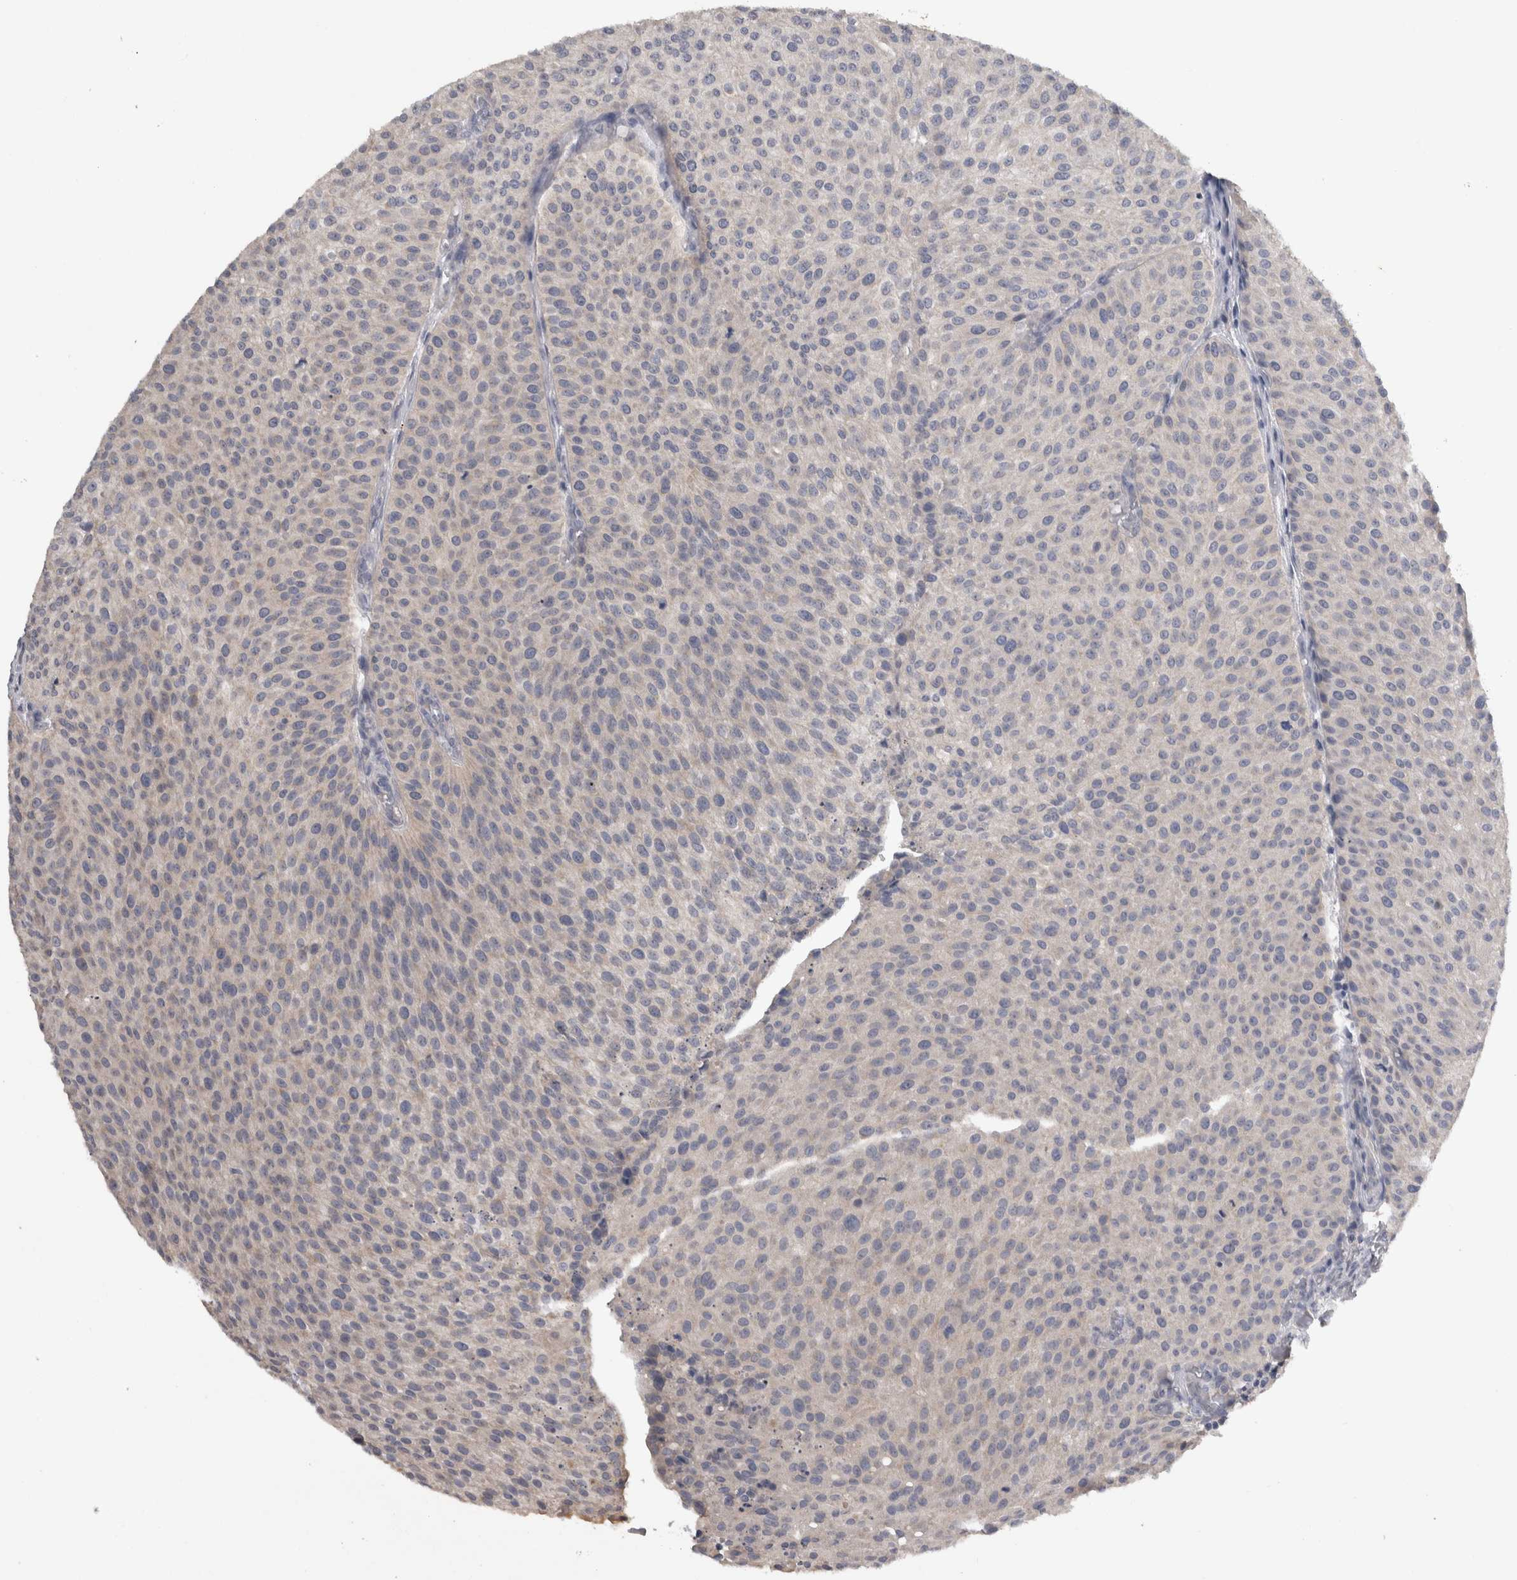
{"staining": {"intensity": "negative", "quantity": "none", "location": "none"}, "tissue": "urothelial cancer", "cell_type": "Tumor cells", "image_type": "cancer", "snomed": [{"axis": "morphology", "description": "Urothelial carcinoma, Low grade"}, {"axis": "topography", "description": "Smooth muscle"}, {"axis": "topography", "description": "Urinary bladder"}], "caption": "There is no significant positivity in tumor cells of urothelial carcinoma (low-grade).", "gene": "SLC22A11", "patient": {"sex": "male", "age": 60}}